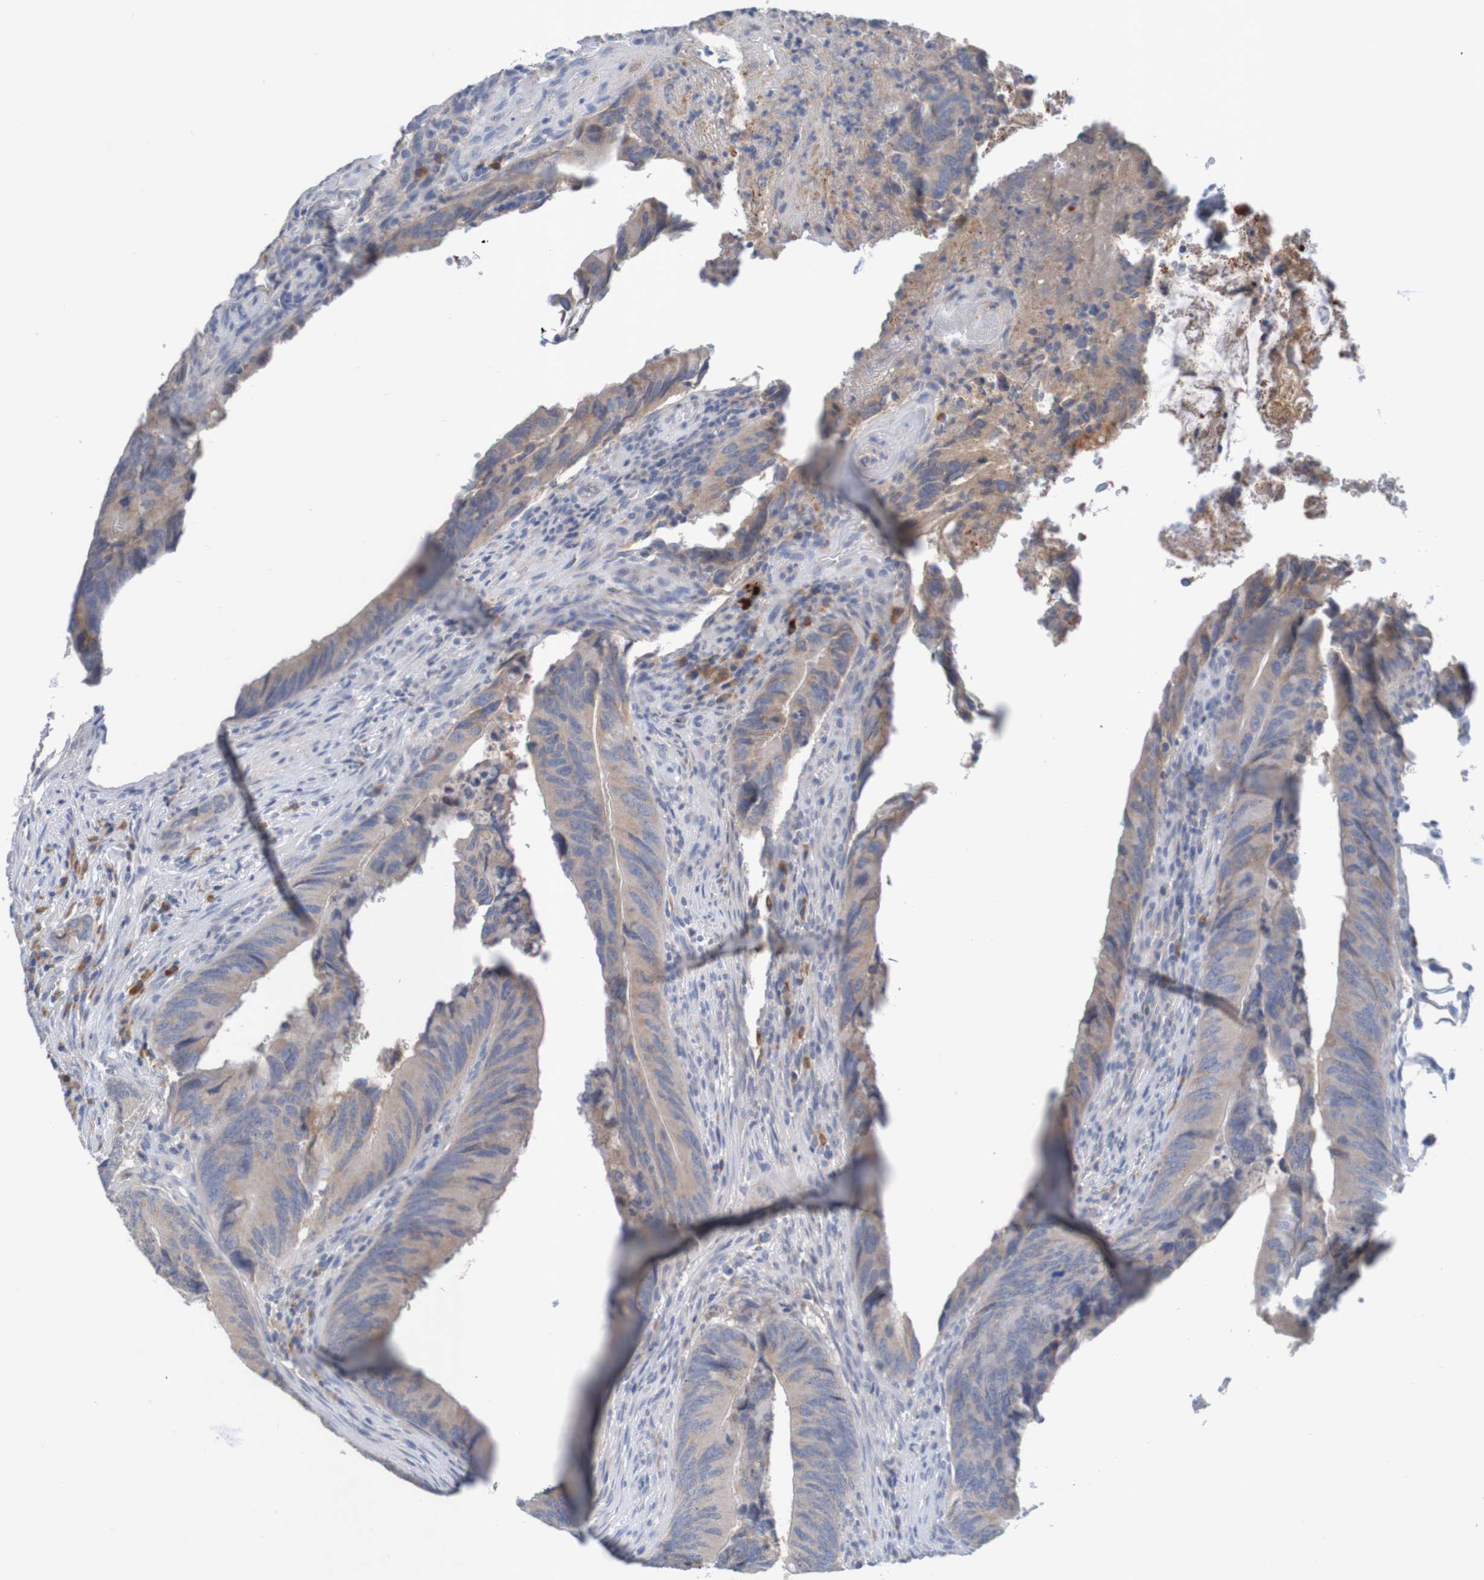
{"staining": {"intensity": "weak", "quantity": ">75%", "location": "cytoplasmic/membranous"}, "tissue": "colorectal cancer", "cell_type": "Tumor cells", "image_type": "cancer", "snomed": [{"axis": "morphology", "description": "Normal tissue, NOS"}, {"axis": "morphology", "description": "Adenocarcinoma, NOS"}, {"axis": "topography", "description": "Colon"}], "caption": "The photomicrograph exhibits immunohistochemical staining of colorectal cancer. There is weak cytoplasmic/membranous expression is identified in approximately >75% of tumor cells.", "gene": "LTA", "patient": {"sex": "male", "age": 56}}